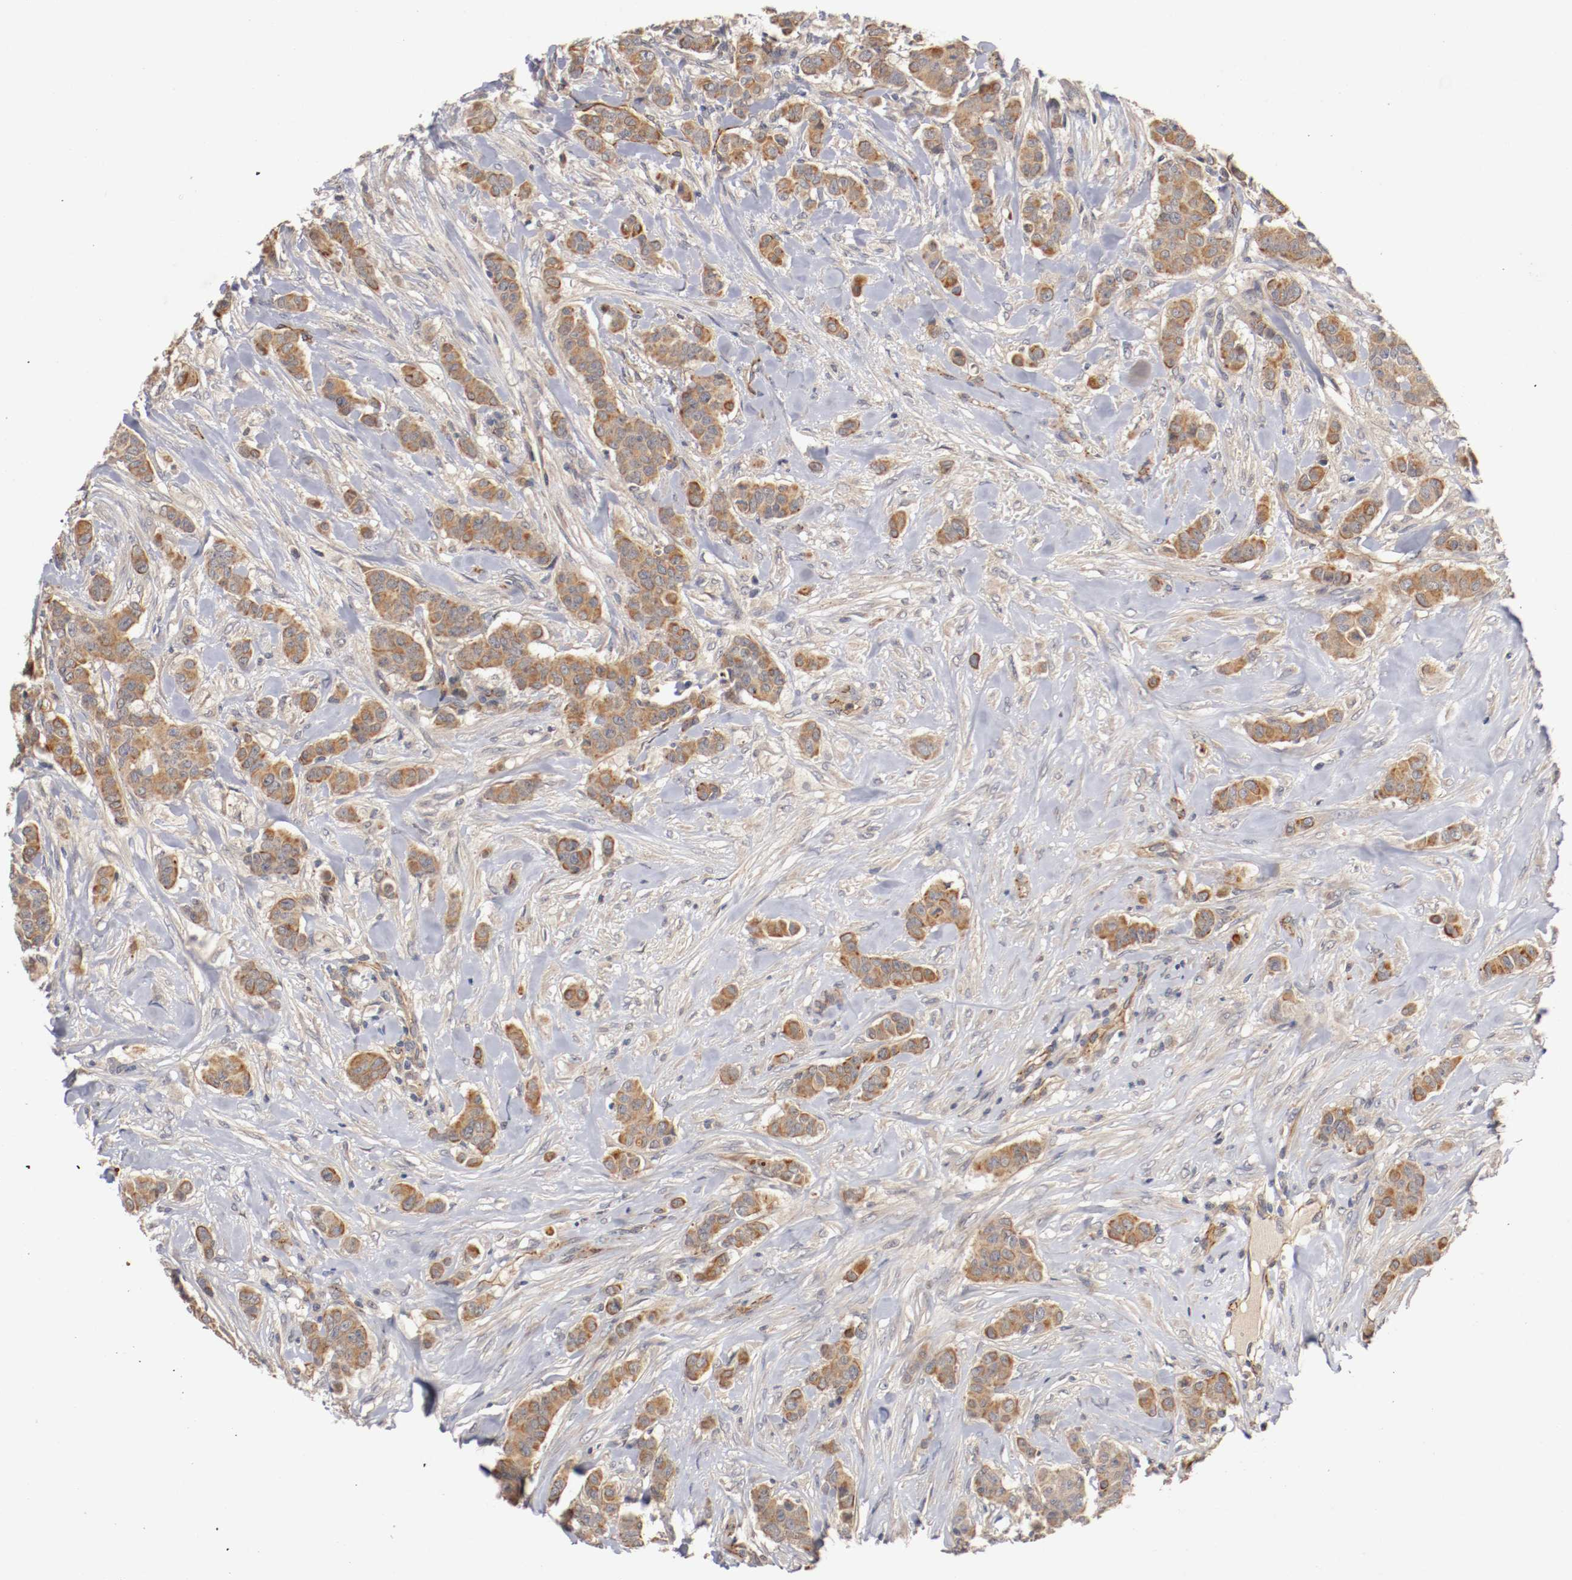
{"staining": {"intensity": "moderate", "quantity": ">75%", "location": "cytoplasmic/membranous"}, "tissue": "breast cancer", "cell_type": "Tumor cells", "image_type": "cancer", "snomed": [{"axis": "morphology", "description": "Duct carcinoma"}, {"axis": "topography", "description": "Breast"}], "caption": "Intraductal carcinoma (breast) stained with a brown dye exhibits moderate cytoplasmic/membranous positive expression in approximately >75% of tumor cells.", "gene": "TYK2", "patient": {"sex": "female", "age": 40}}